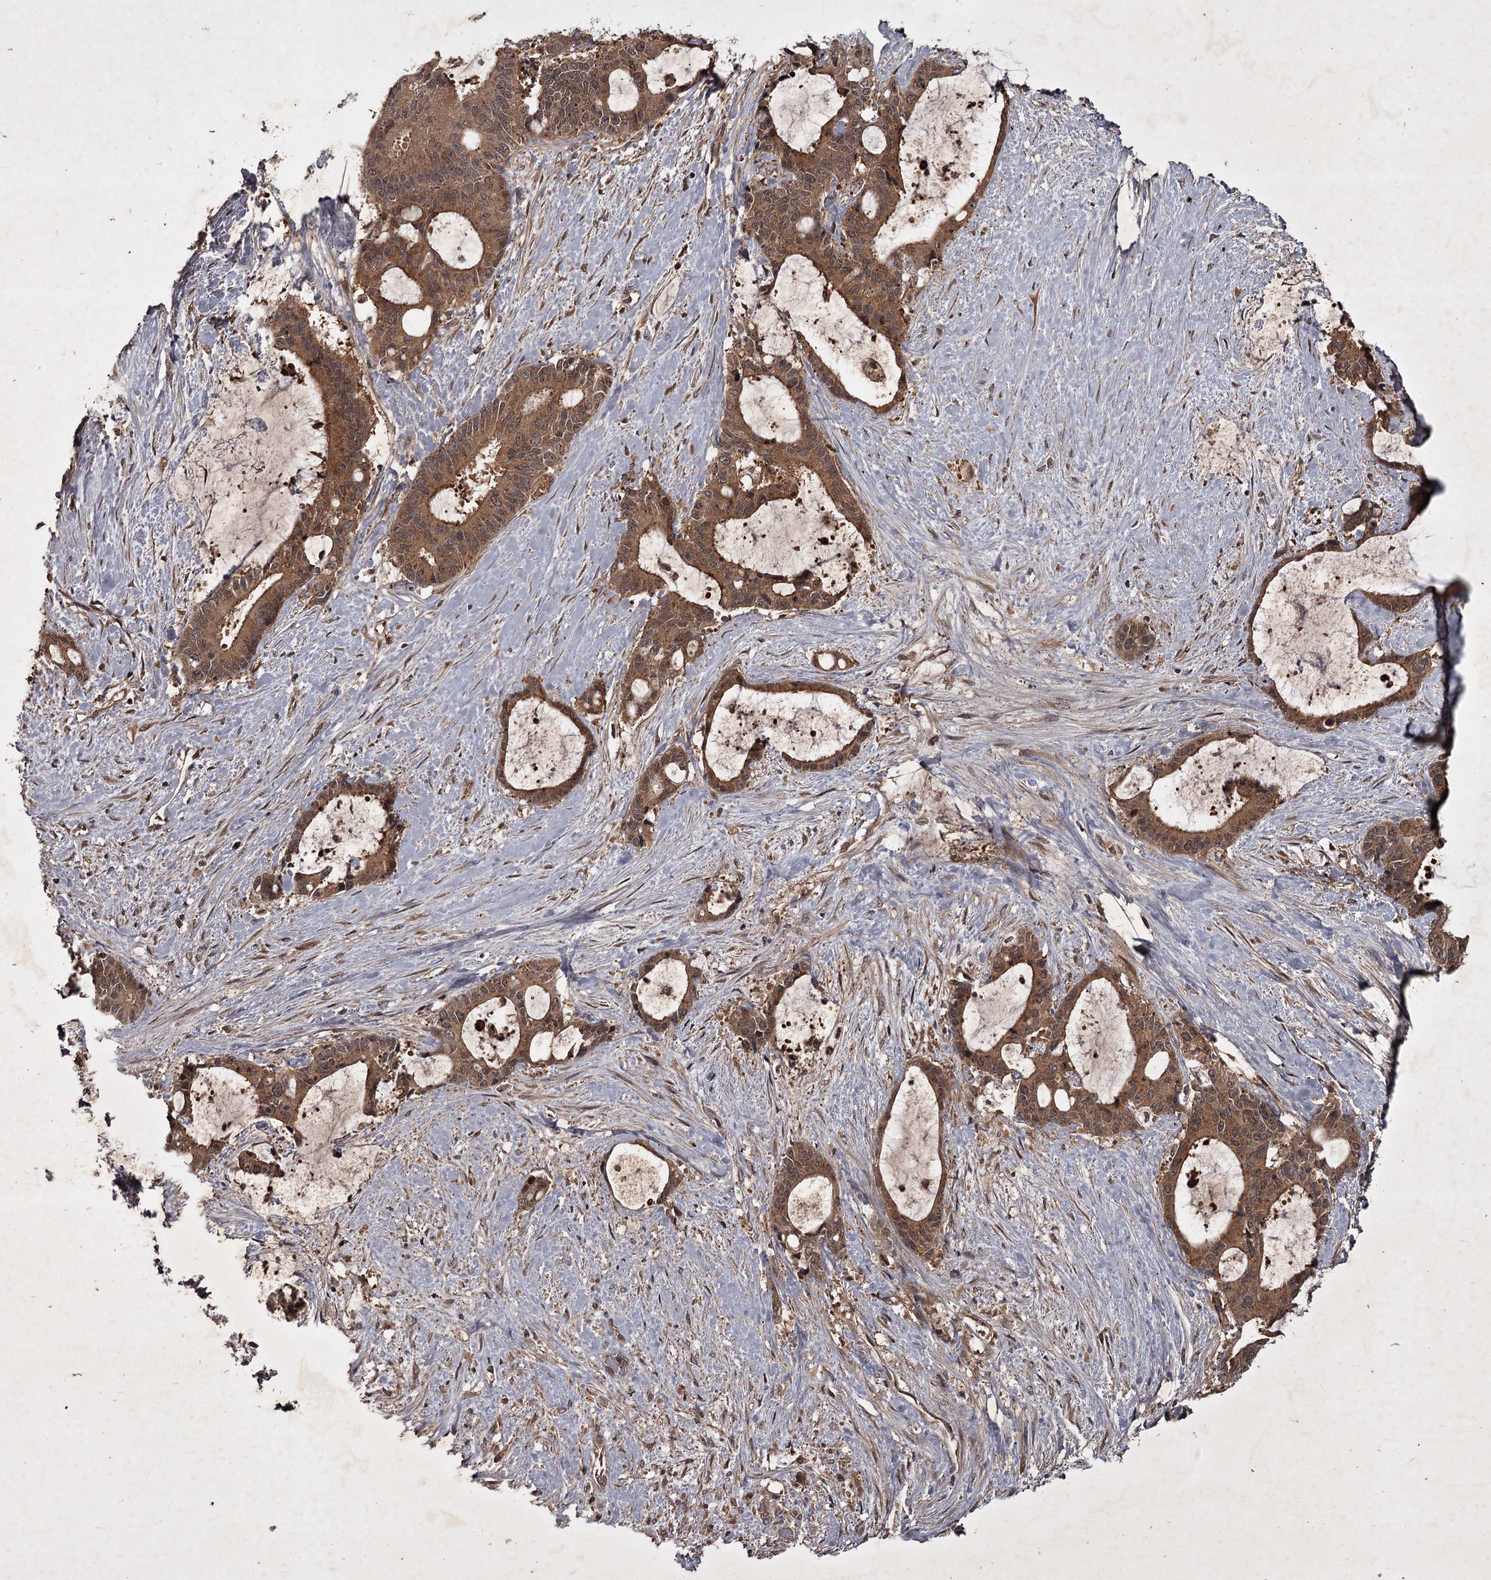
{"staining": {"intensity": "moderate", "quantity": ">75%", "location": "cytoplasmic/membranous"}, "tissue": "liver cancer", "cell_type": "Tumor cells", "image_type": "cancer", "snomed": [{"axis": "morphology", "description": "Normal tissue, NOS"}, {"axis": "morphology", "description": "Cholangiocarcinoma"}, {"axis": "topography", "description": "Liver"}, {"axis": "topography", "description": "Peripheral nerve tissue"}], "caption": "Protein expression analysis of human liver cancer reveals moderate cytoplasmic/membranous positivity in approximately >75% of tumor cells. (Stains: DAB (3,3'-diaminobenzidine) in brown, nuclei in blue, Microscopy: brightfield microscopy at high magnification).", "gene": "TBC1D23", "patient": {"sex": "female", "age": 73}}